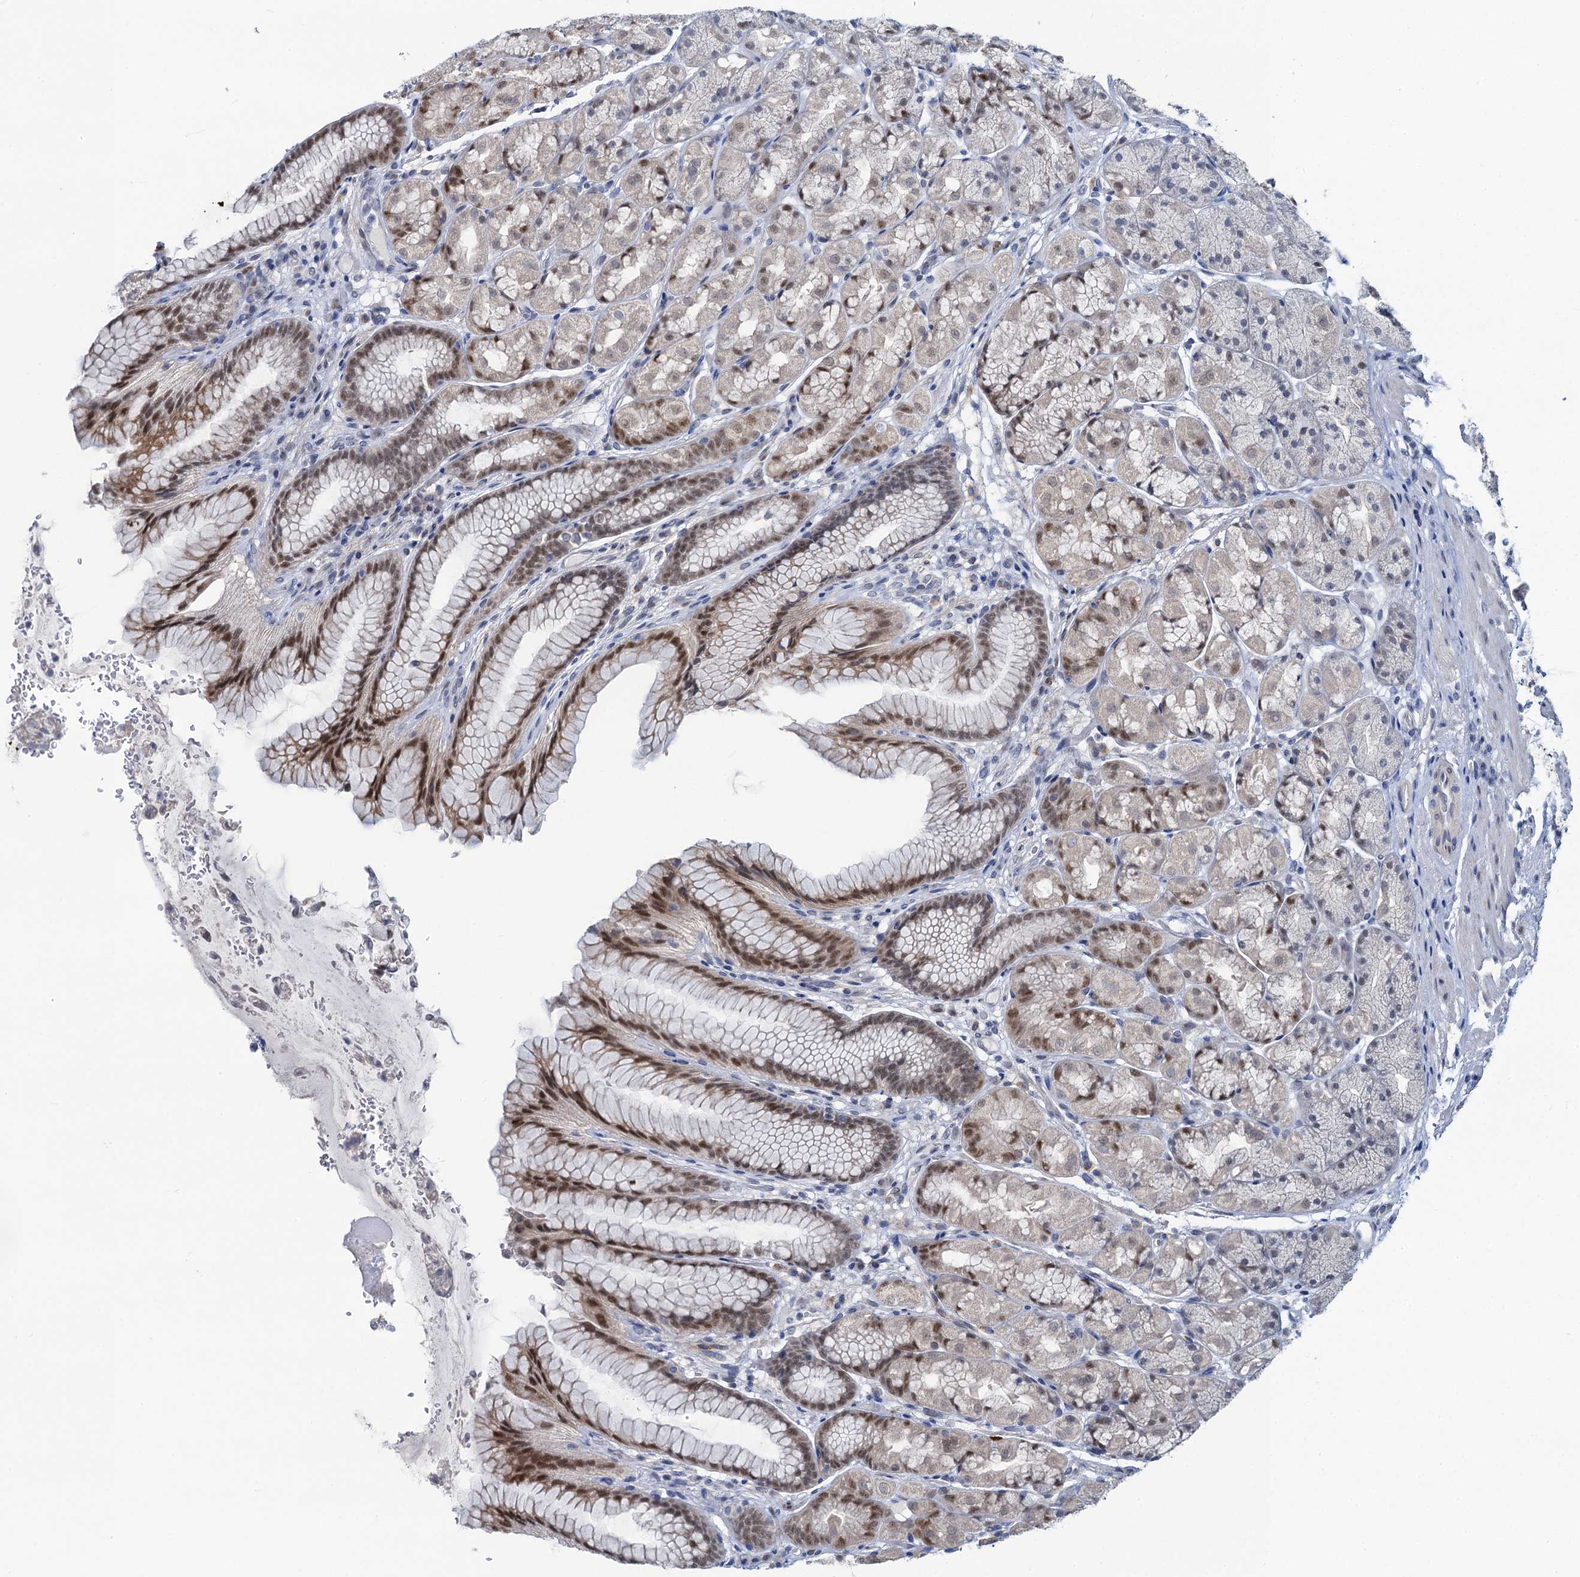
{"staining": {"intensity": "moderate", "quantity": "25%-75%", "location": "nuclear"}, "tissue": "stomach", "cell_type": "Glandular cells", "image_type": "normal", "snomed": [{"axis": "morphology", "description": "Normal tissue, NOS"}, {"axis": "topography", "description": "Stomach"}], "caption": "A histopathology image of stomach stained for a protein reveals moderate nuclear brown staining in glandular cells. (brown staining indicates protein expression, while blue staining denotes nuclei).", "gene": "TOX3", "patient": {"sex": "male", "age": 63}}